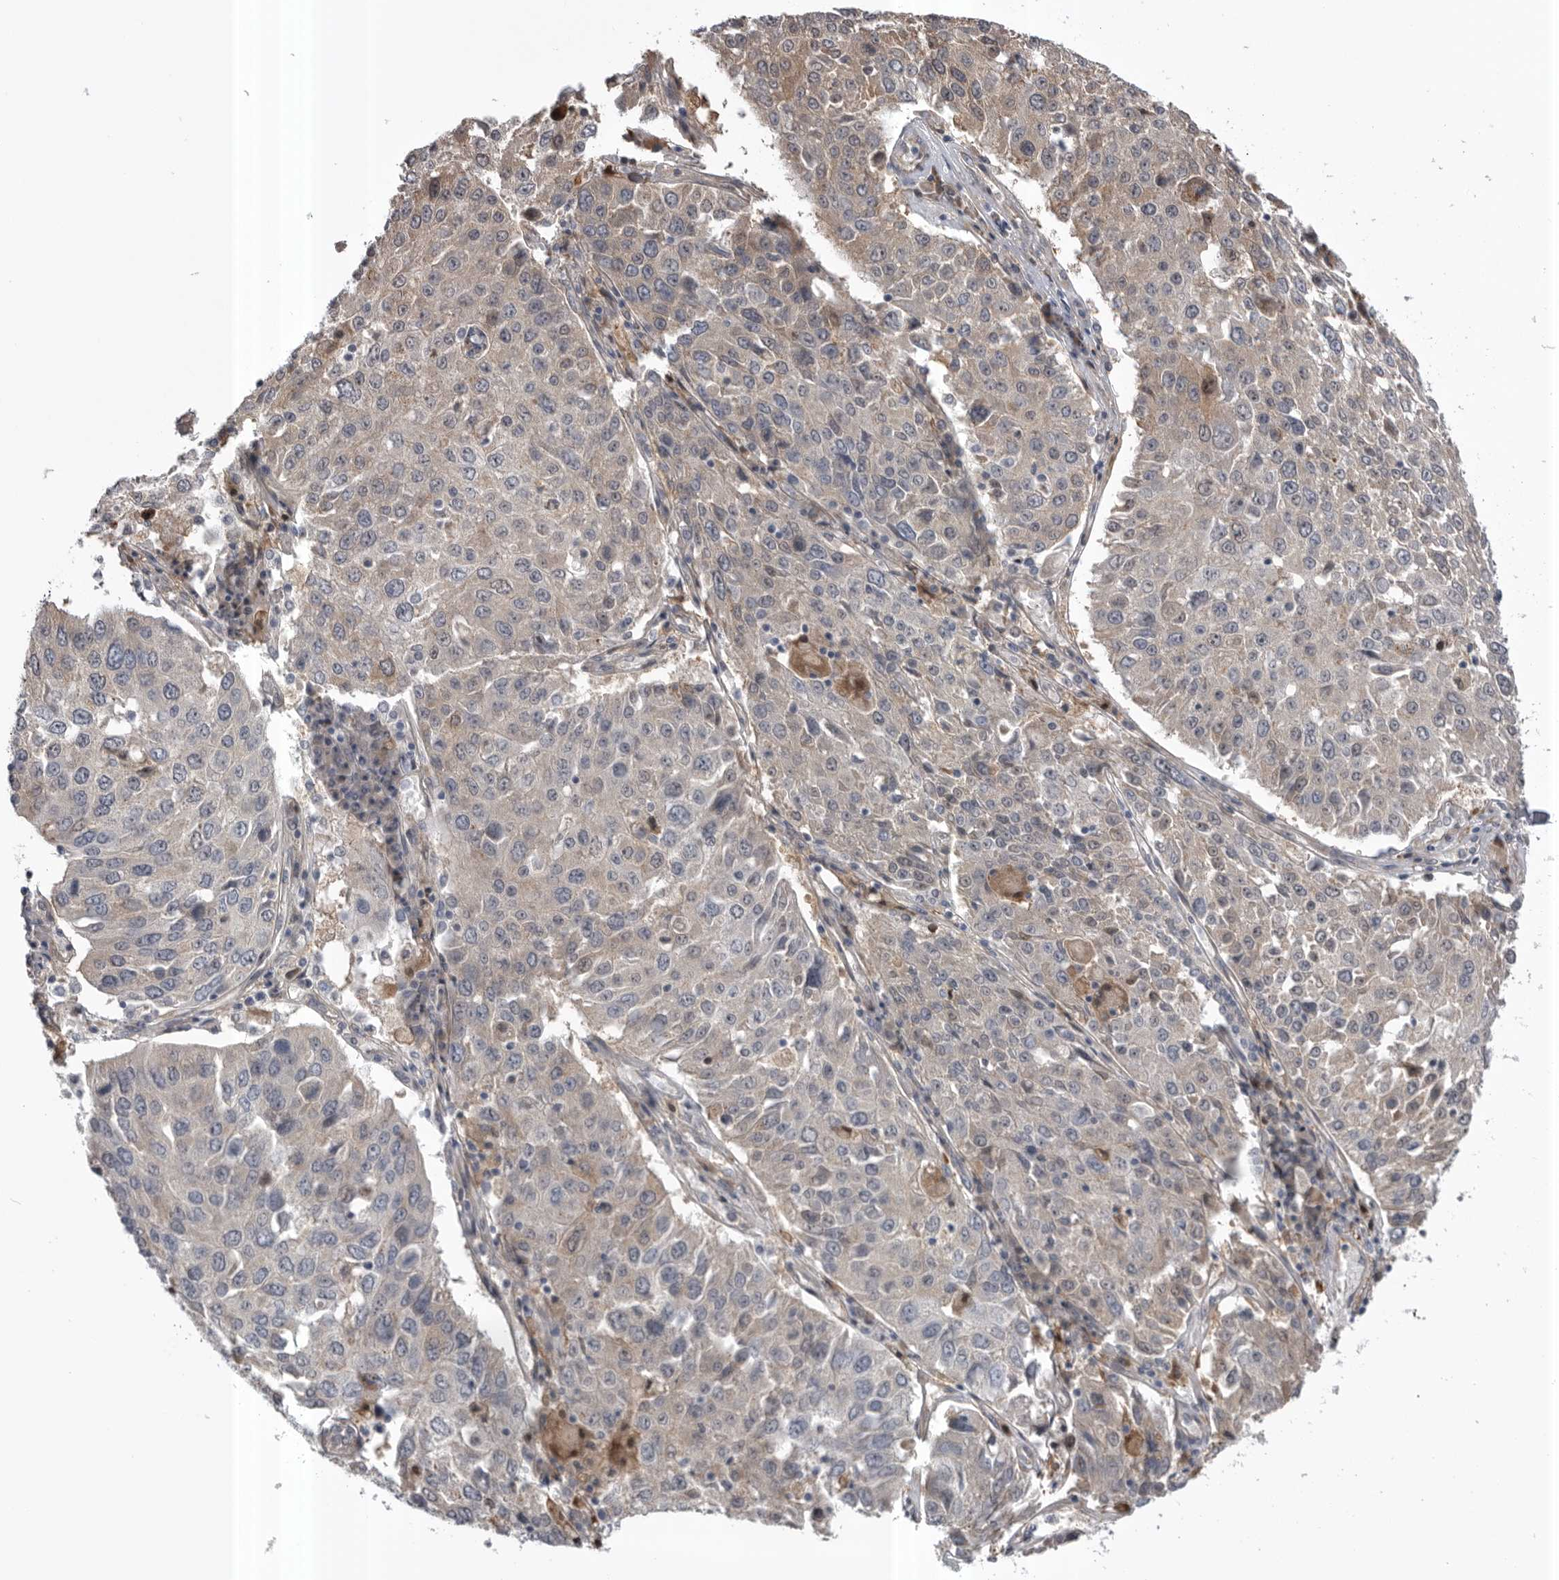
{"staining": {"intensity": "negative", "quantity": "none", "location": "none"}, "tissue": "lung cancer", "cell_type": "Tumor cells", "image_type": "cancer", "snomed": [{"axis": "morphology", "description": "Squamous cell carcinoma, NOS"}, {"axis": "topography", "description": "Lung"}], "caption": "There is no significant expression in tumor cells of lung cancer.", "gene": "RAB3GAP2", "patient": {"sex": "male", "age": 65}}